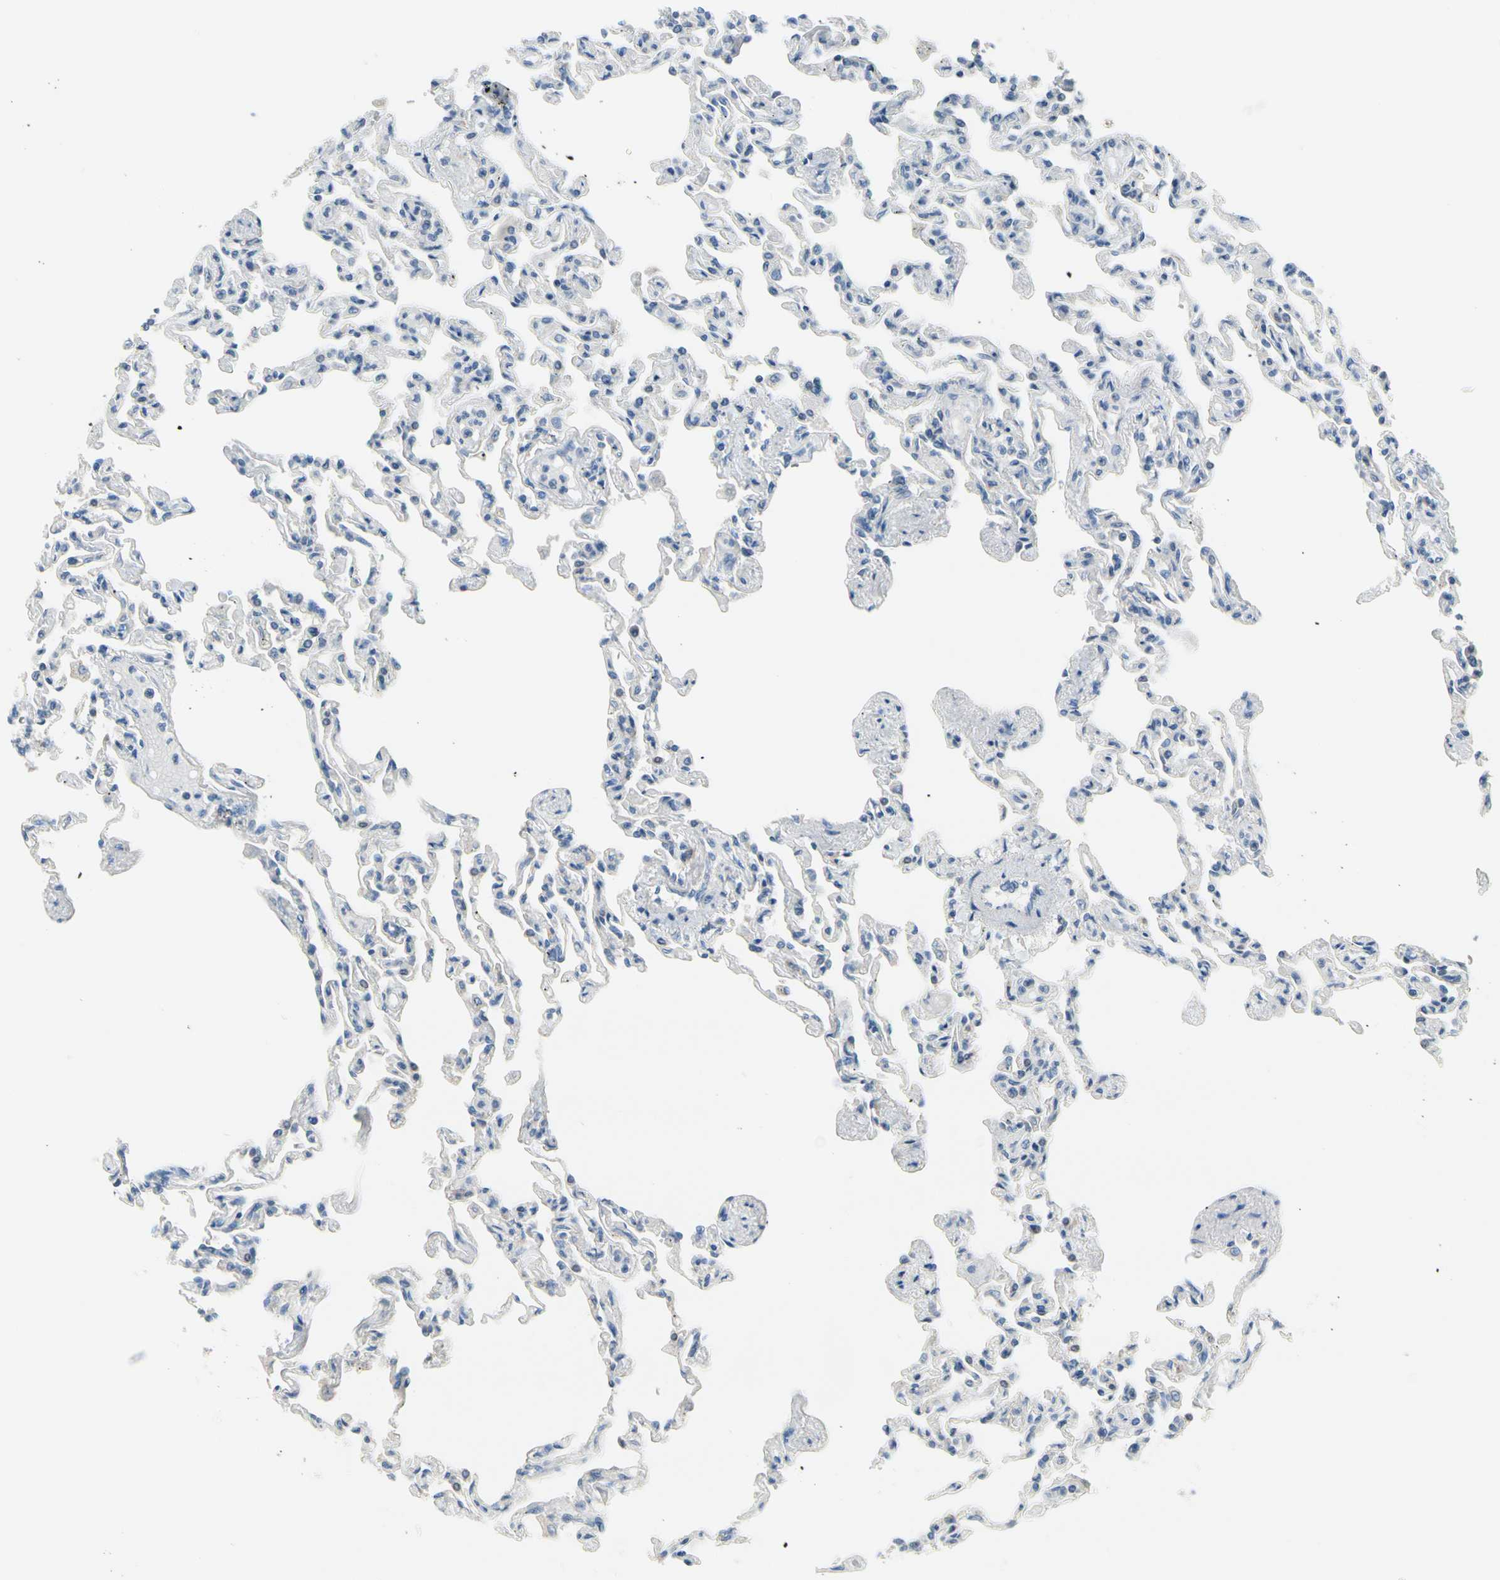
{"staining": {"intensity": "negative", "quantity": "none", "location": "none"}, "tissue": "lung", "cell_type": "Alveolar cells", "image_type": "normal", "snomed": [{"axis": "morphology", "description": "Normal tissue, NOS"}, {"axis": "topography", "description": "Lung"}], "caption": "The histopathology image reveals no staining of alveolar cells in normal lung. The staining was performed using DAB to visualize the protein expression in brown, while the nuclei were stained in blue with hematoxylin (Magnification: 20x).", "gene": "CKAP2", "patient": {"sex": "male", "age": 21}}